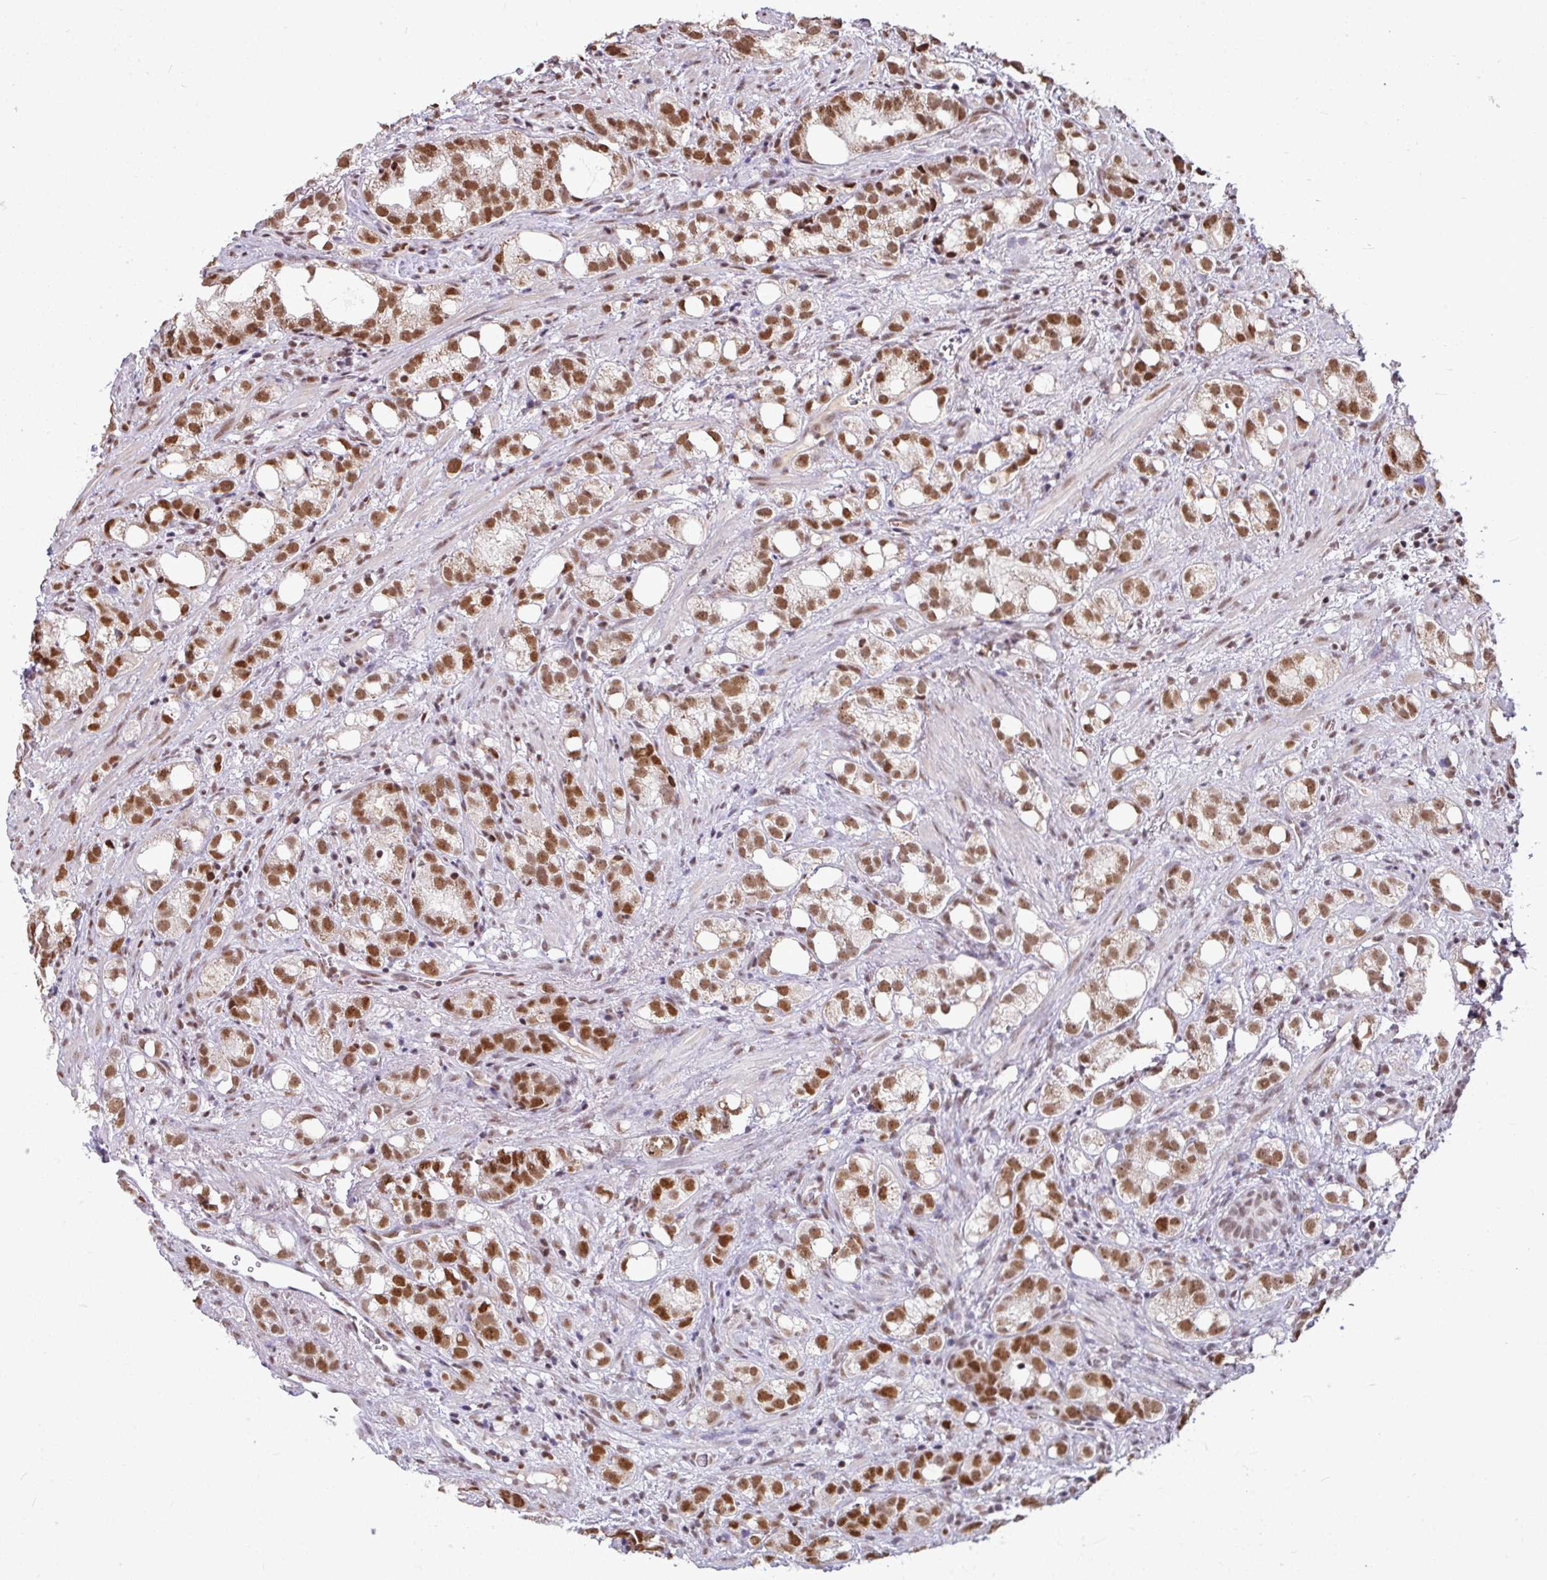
{"staining": {"intensity": "strong", "quantity": ">75%", "location": "nuclear"}, "tissue": "prostate cancer", "cell_type": "Tumor cells", "image_type": "cancer", "snomed": [{"axis": "morphology", "description": "Adenocarcinoma, High grade"}, {"axis": "topography", "description": "Prostate"}], "caption": "Brown immunohistochemical staining in human prostate adenocarcinoma (high-grade) reveals strong nuclear positivity in approximately >75% of tumor cells.", "gene": "TDG", "patient": {"sex": "male", "age": 82}}